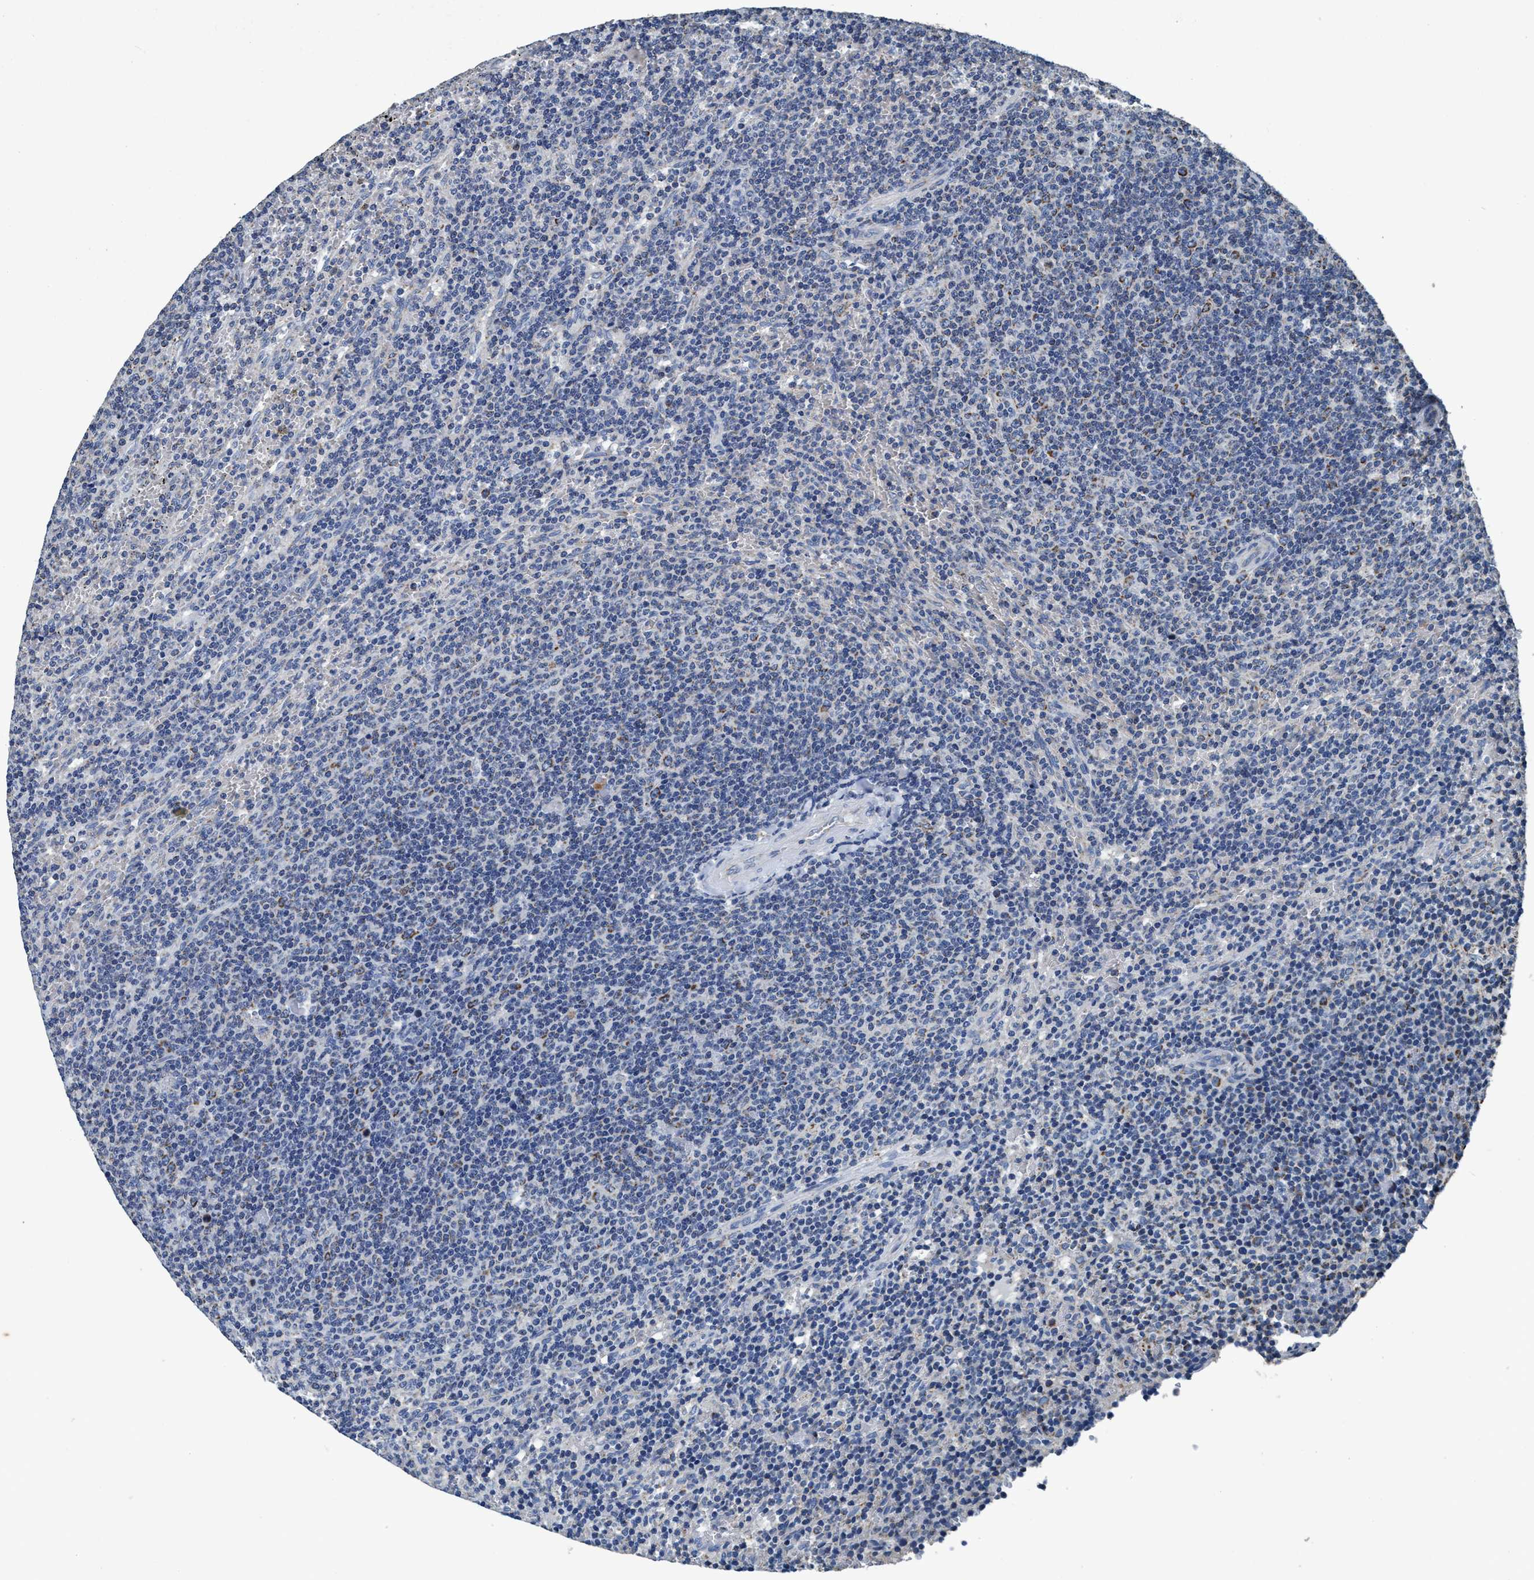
{"staining": {"intensity": "weak", "quantity": "<25%", "location": "cytoplasmic/membranous"}, "tissue": "lymphoma", "cell_type": "Tumor cells", "image_type": "cancer", "snomed": [{"axis": "morphology", "description": "Malignant lymphoma, non-Hodgkin's type, Low grade"}, {"axis": "topography", "description": "Spleen"}], "caption": "The immunohistochemistry (IHC) photomicrograph has no significant expression in tumor cells of malignant lymphoma, non-Hodgkin's type (low-grade) tissue.", "gene": "ANKFN1", "patient": {"sex": "female", "age": 50}}